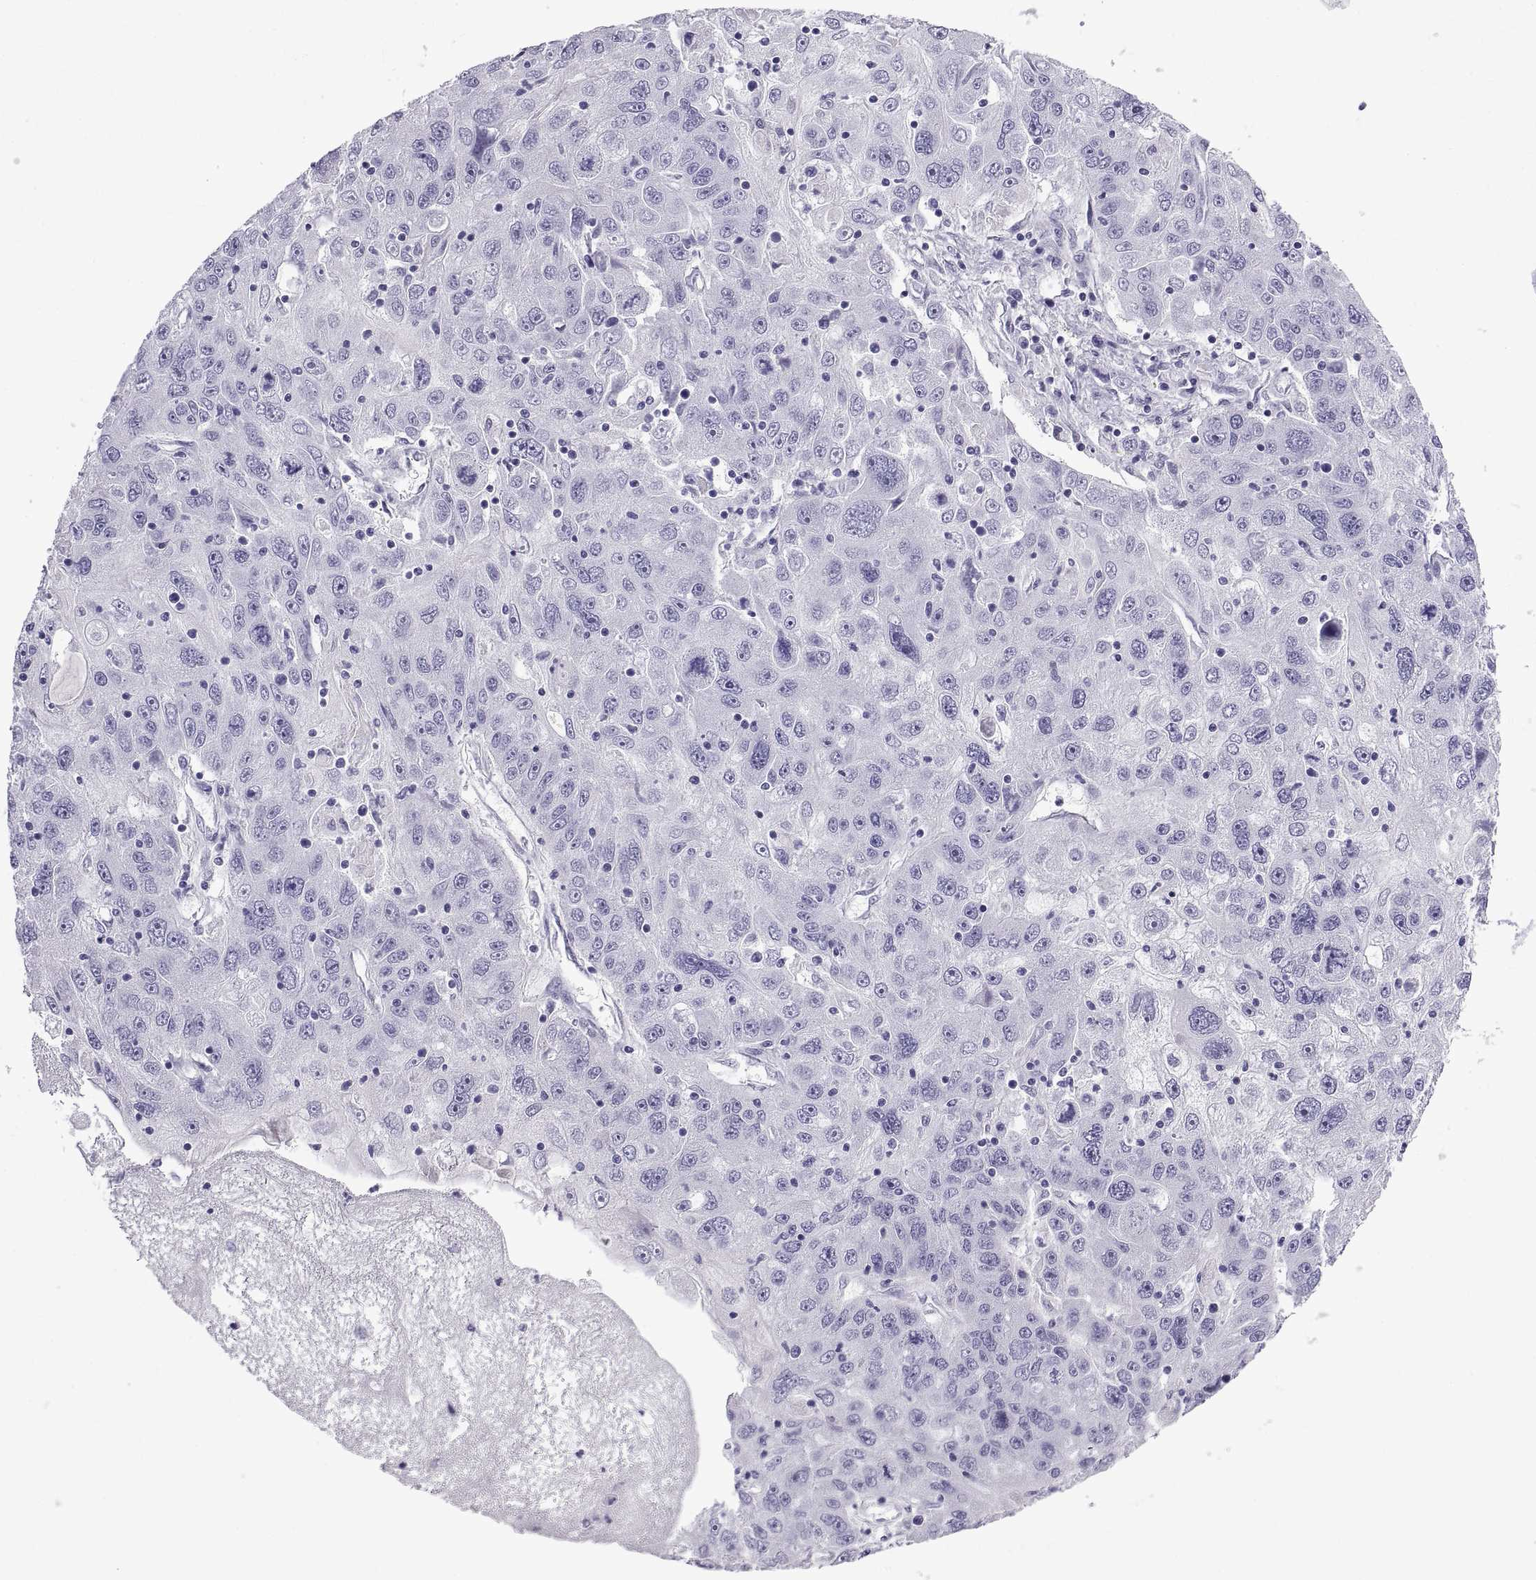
{"staining": {"intensity": "negative", "quantity": "none", "location": "none"}, "tissue": "stomach cancer", "cell_type": "Tumor cells", "image_type": "cancer", "snomed": [{"axis": "morphology", "description": "Adenocarcinoma, NOS"}, {"axis": "topography", "description": "Stomach"}], "caption": "Tumor cells show no significant protein positivity in stomach adenocarcinoma. (Immunohistochemistry, brightfield microscopy, high magnification).", "gene": "SPDYE1", "patient": {"sex": "male", "age": 56}}